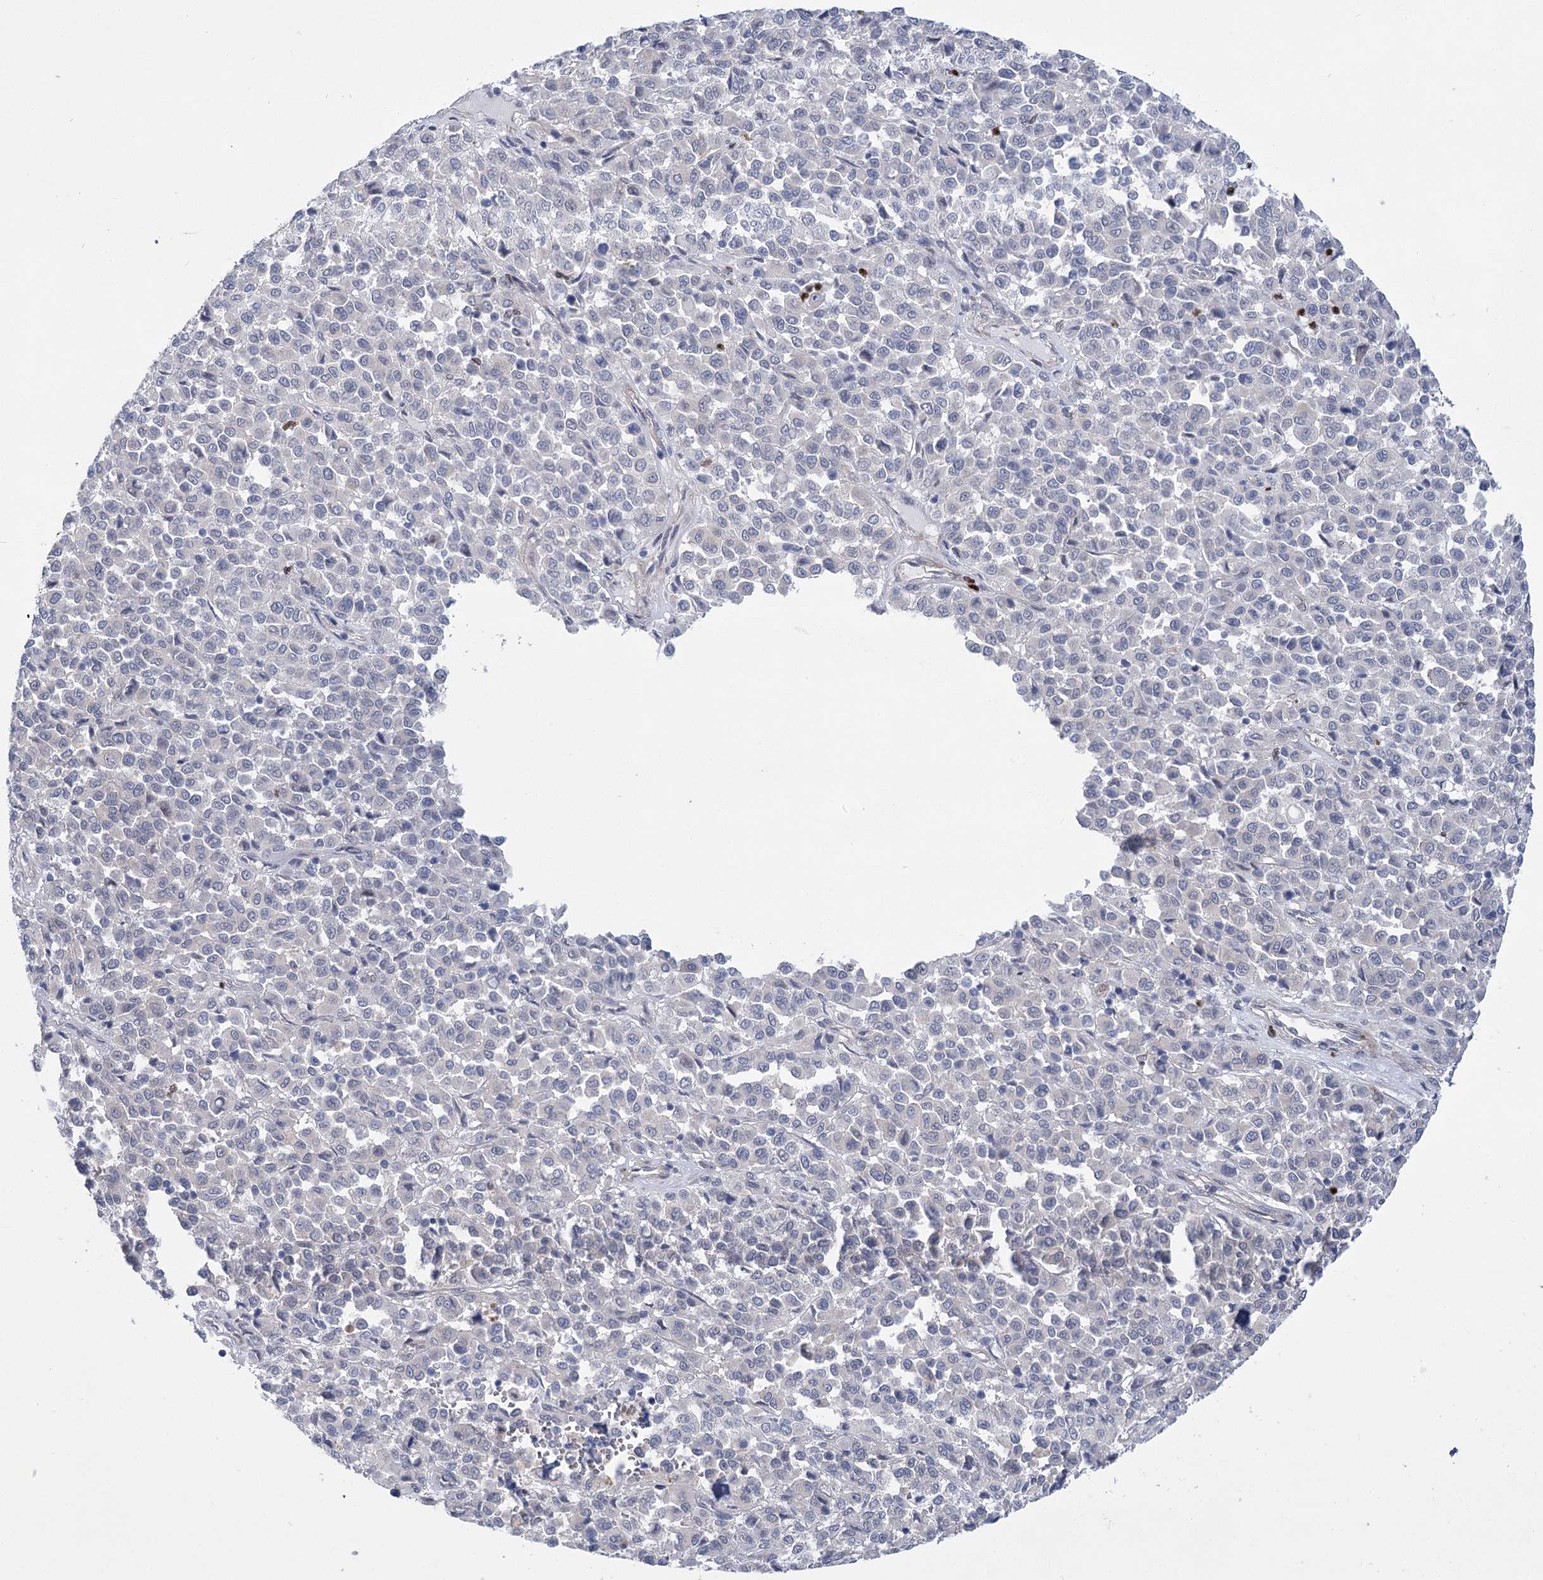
{"staining": {"intensity": "negative", "quantity": "none", "location": "none"}, "tissue": "melanoma", "cell_type": "Tumor cells", "image_type": "cancer", "snomed": [{"axis": "morphology", "description": "Malignant melanoma, Metastatic site"}, {"axis": "topography", "description": "Pancreas"}], "caption": "High magnification brightfield microscopy of melanoma stained with DAB (brown) and counterstained with hematoxylin (blue): tumor cells show no significant expression. (DAB (3,3'-diaminobenzidine) IHC visualized using brightfield microscopy, high magnification).", "gene": "THAP6", "patient": {"sex": "female", "age": 30}}